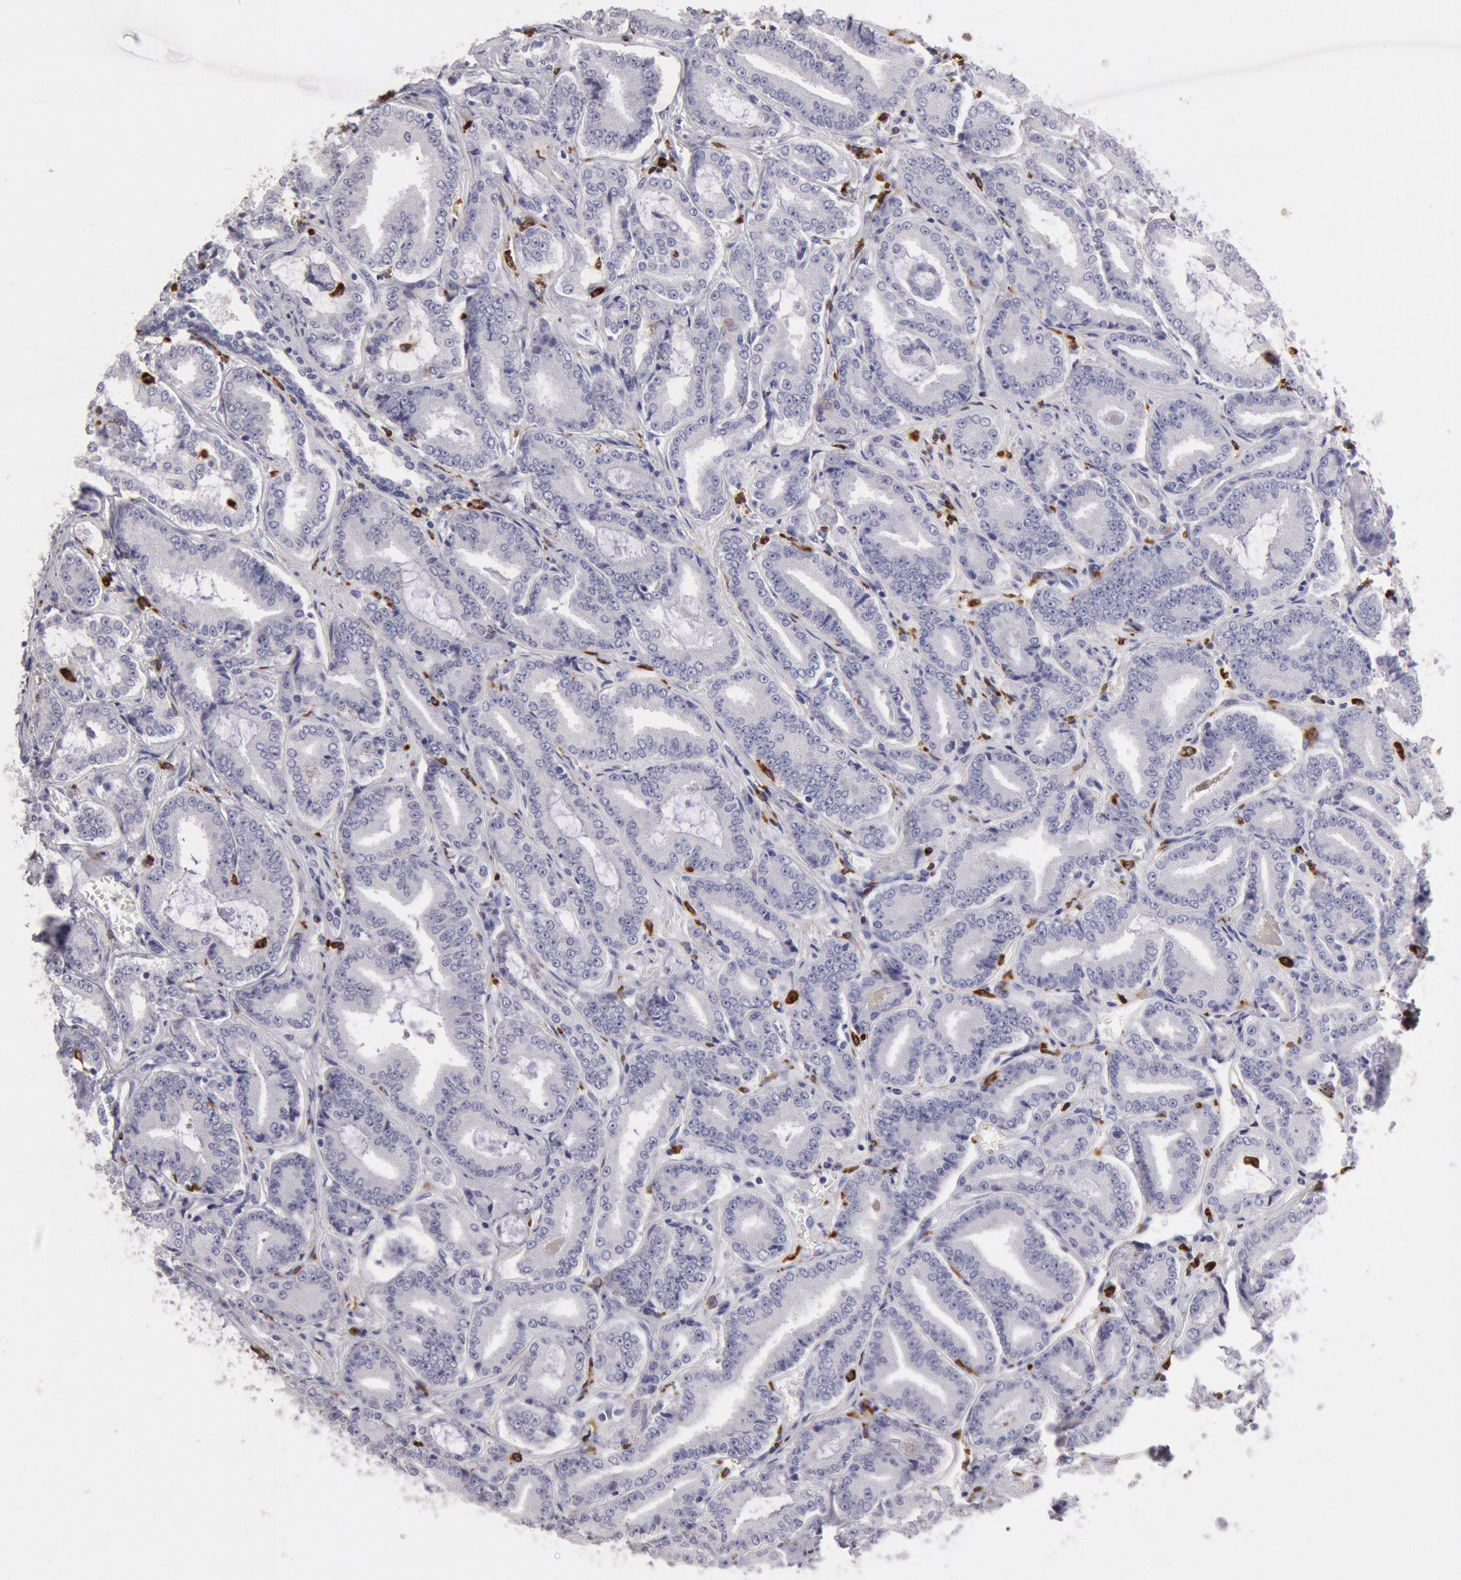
{"staining": {"intensity": "negative", "quantity": "none", "location": "none"}, "tissue": "prostate cancer", "cell_type": "Tumor cells", "image_type": "cancer", "snomed": [{"axis": "morphology", "description": "Adenocarcinoma, Low grade"}, {"axis": "topography", "description": "Prostate"}], "caption": "Immunohistochemical staining of prostate cancer shows no significant positivity in tumor cells. Nuclei are stained in blue.", "gene": "FCN1", "patient": {"sex": "male", "age": 65}}